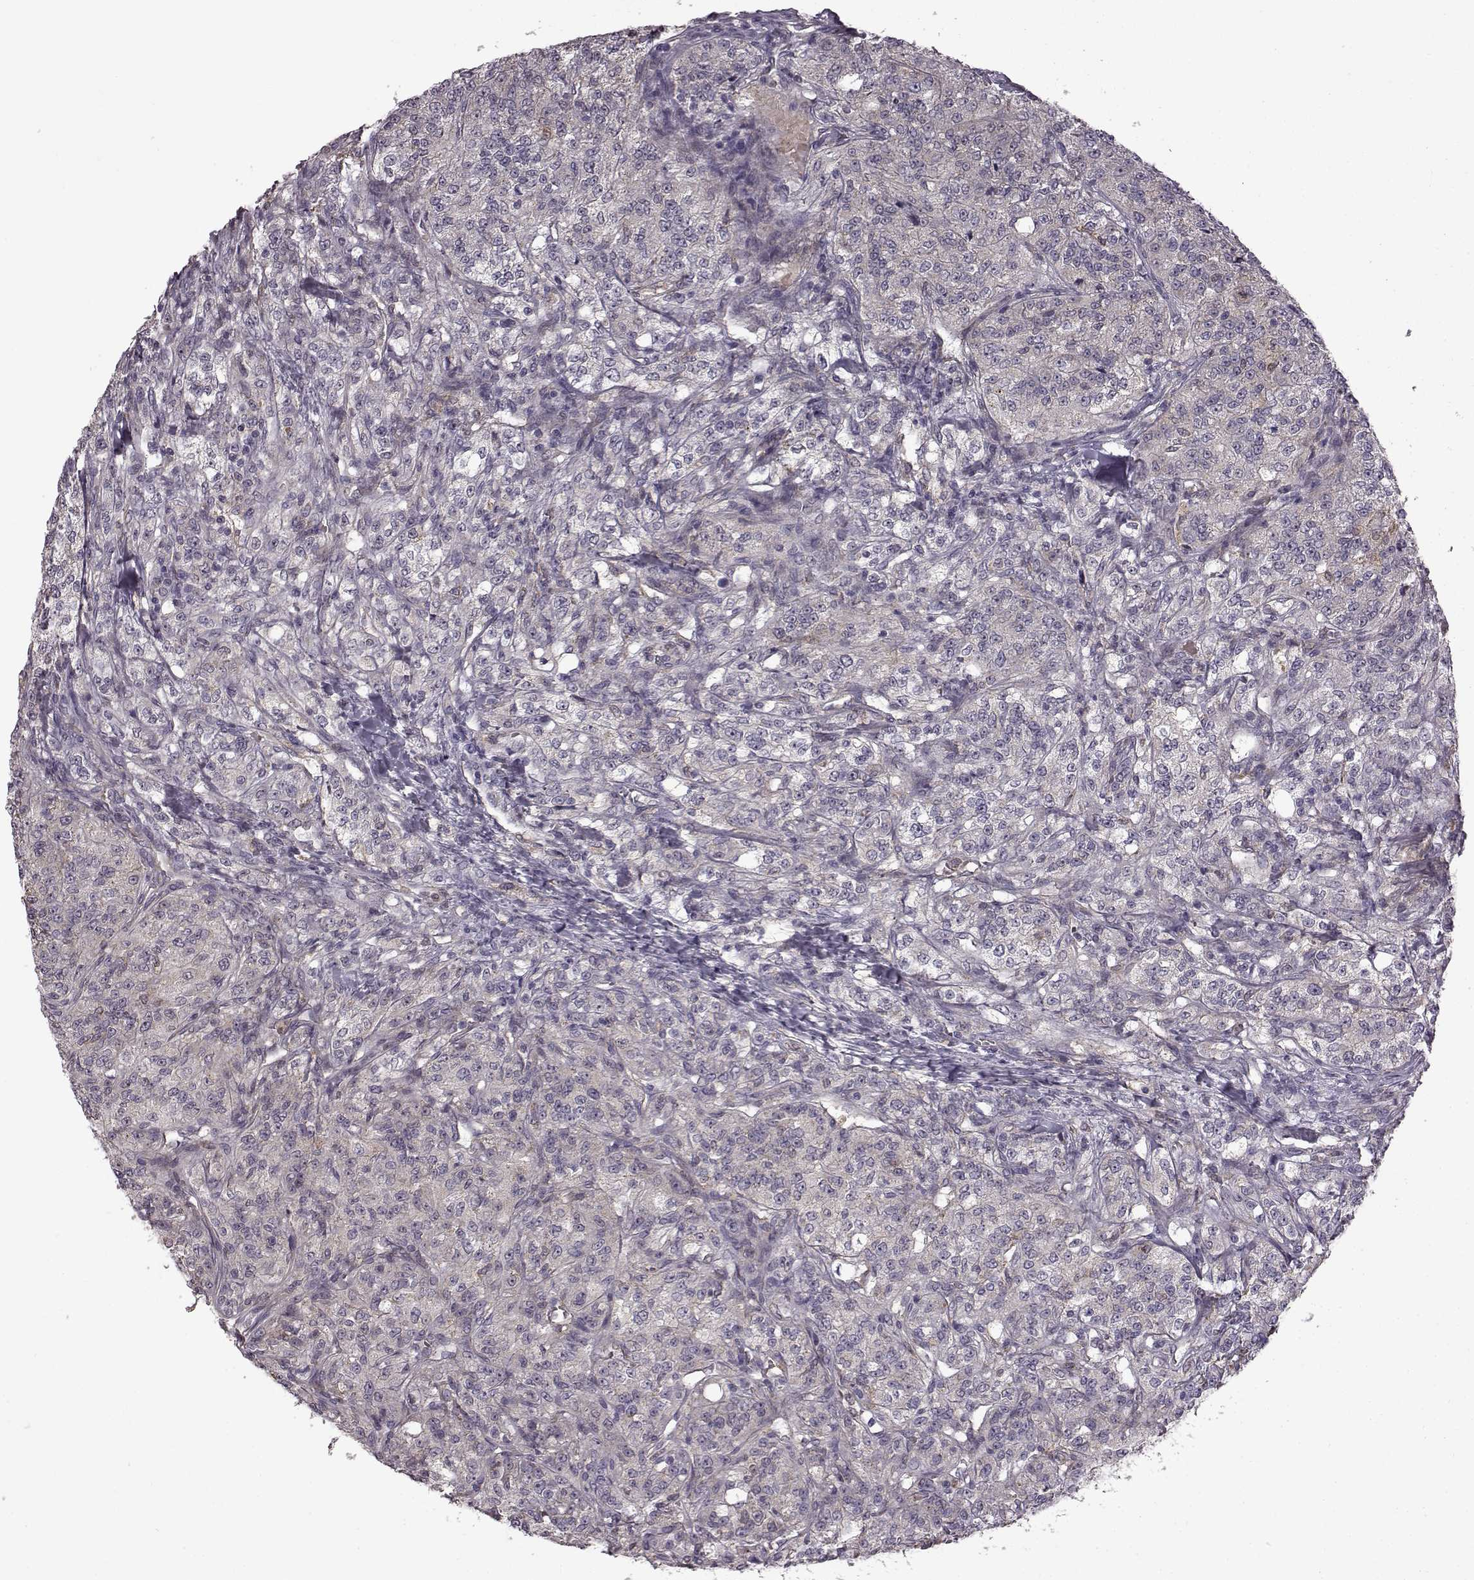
{"staining": {"intensity": "negative", "quantity": "none", "location": "none"}, "tissue": "renal cancer", "cell_type": "Tumor cells", "image_type": "cancer", "snomed": [{"axis": "morphology", "description": "Adenocarcinoma, NOS"}, {"axis": "topography", "description": "Kidney"}], "caption": "DAB (3,3'-diaminobenzidine) immunohistochemical staining of human adenocarcinoma (renal) demonstrates no significant expression in tumor cells.", "gene": "B3GNT6", "patient": {"sex": "female", "age": 63}}